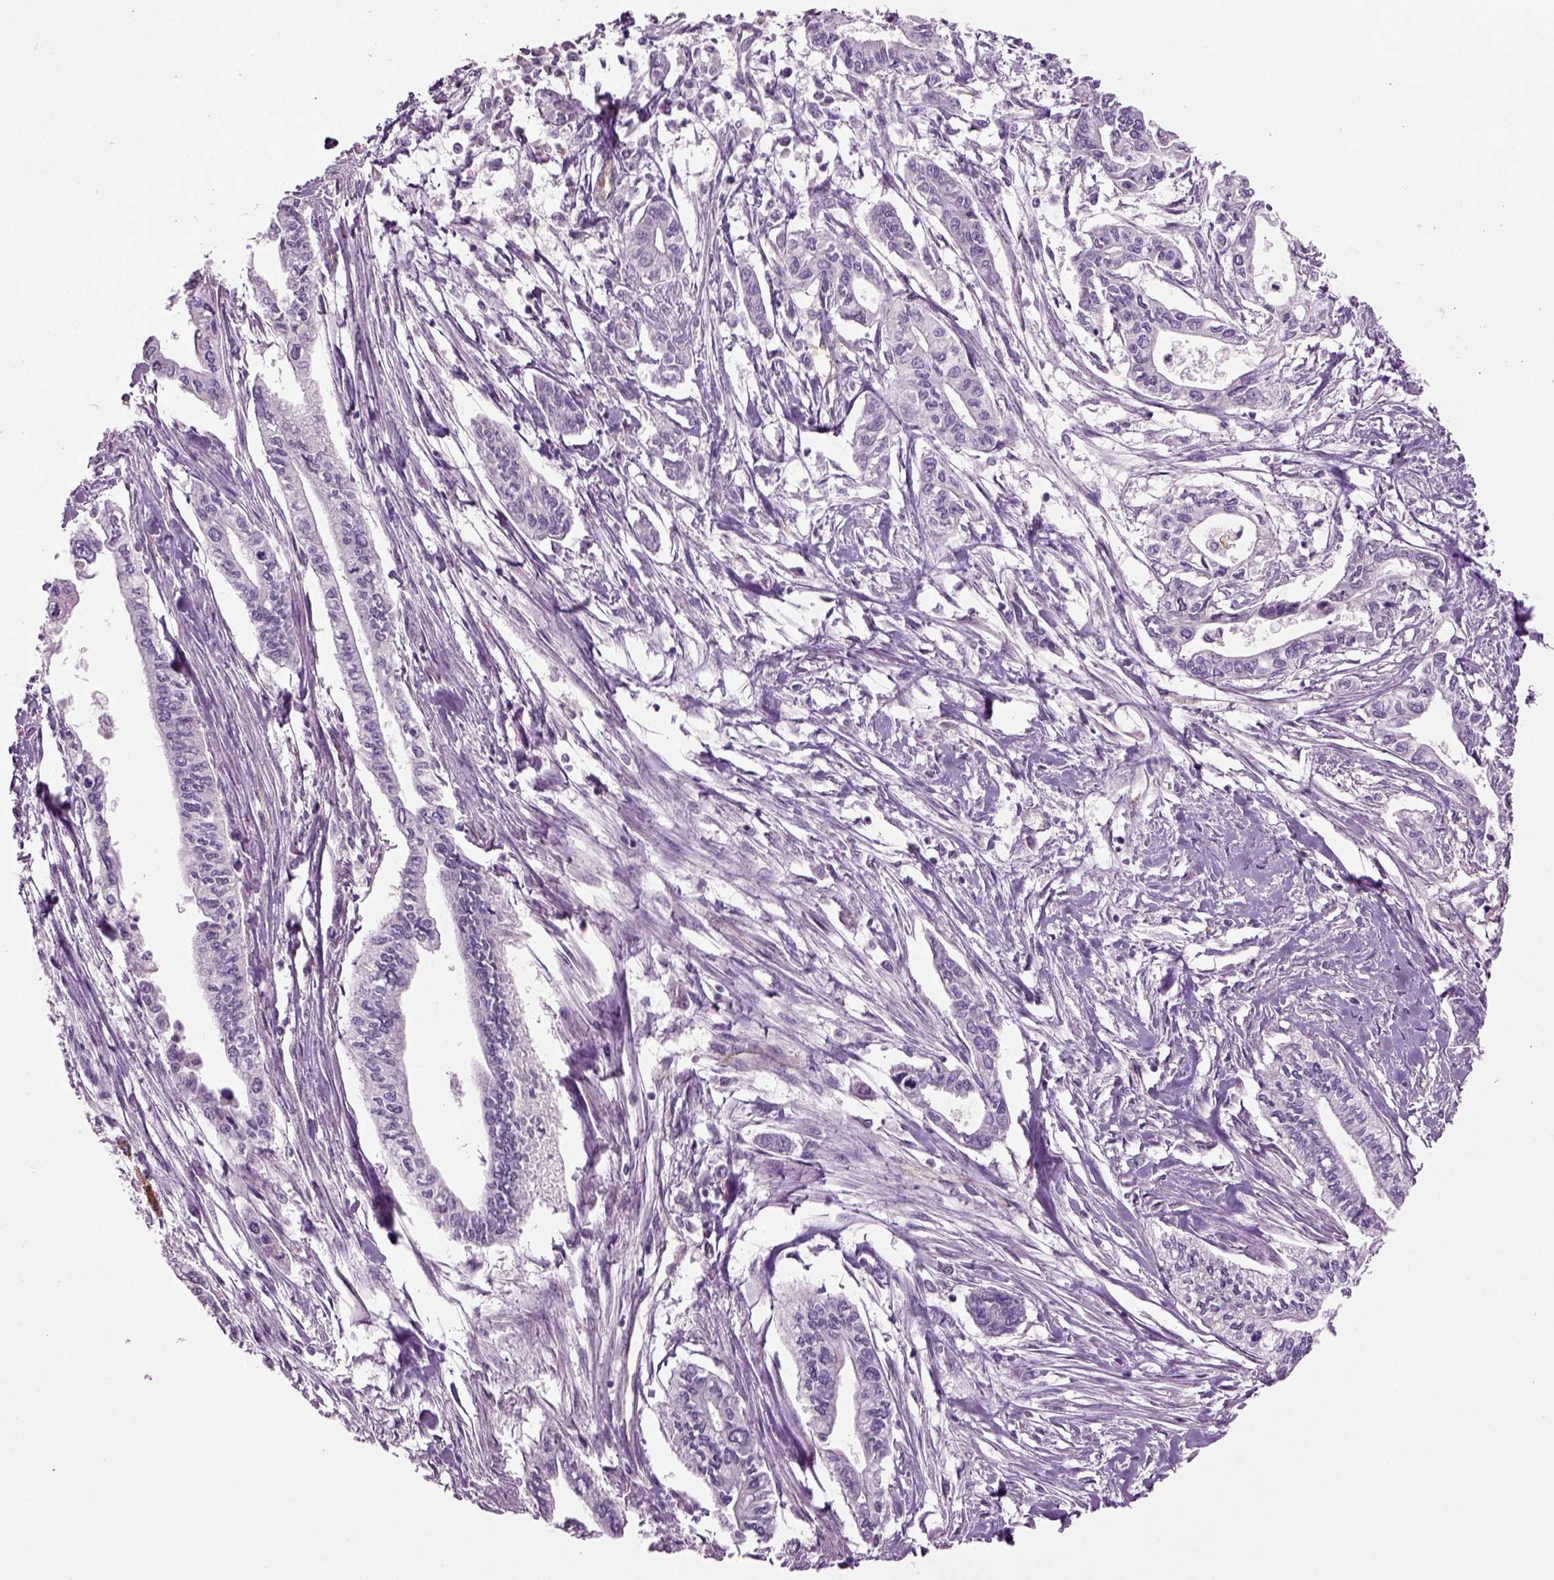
{"staining": {"intensity": "negative", "quantity": "none", "location": "none"}, "tissue": "pancreatic cancer", "cell_type": "Tumor cells", "image_type": "cancer", "snomed": [{"axis": "morphology", "description": "Adenocarcinoma, NOS"}, {"axis": "topography", "description": "Pancreas"}], "caption": "Immunohistochemical staining of pancreatic adenocarcinoma shows no significant positivity in tumor cells.", "gene": "COL9A2", "patient": {"sex": "male", "age": 60}}